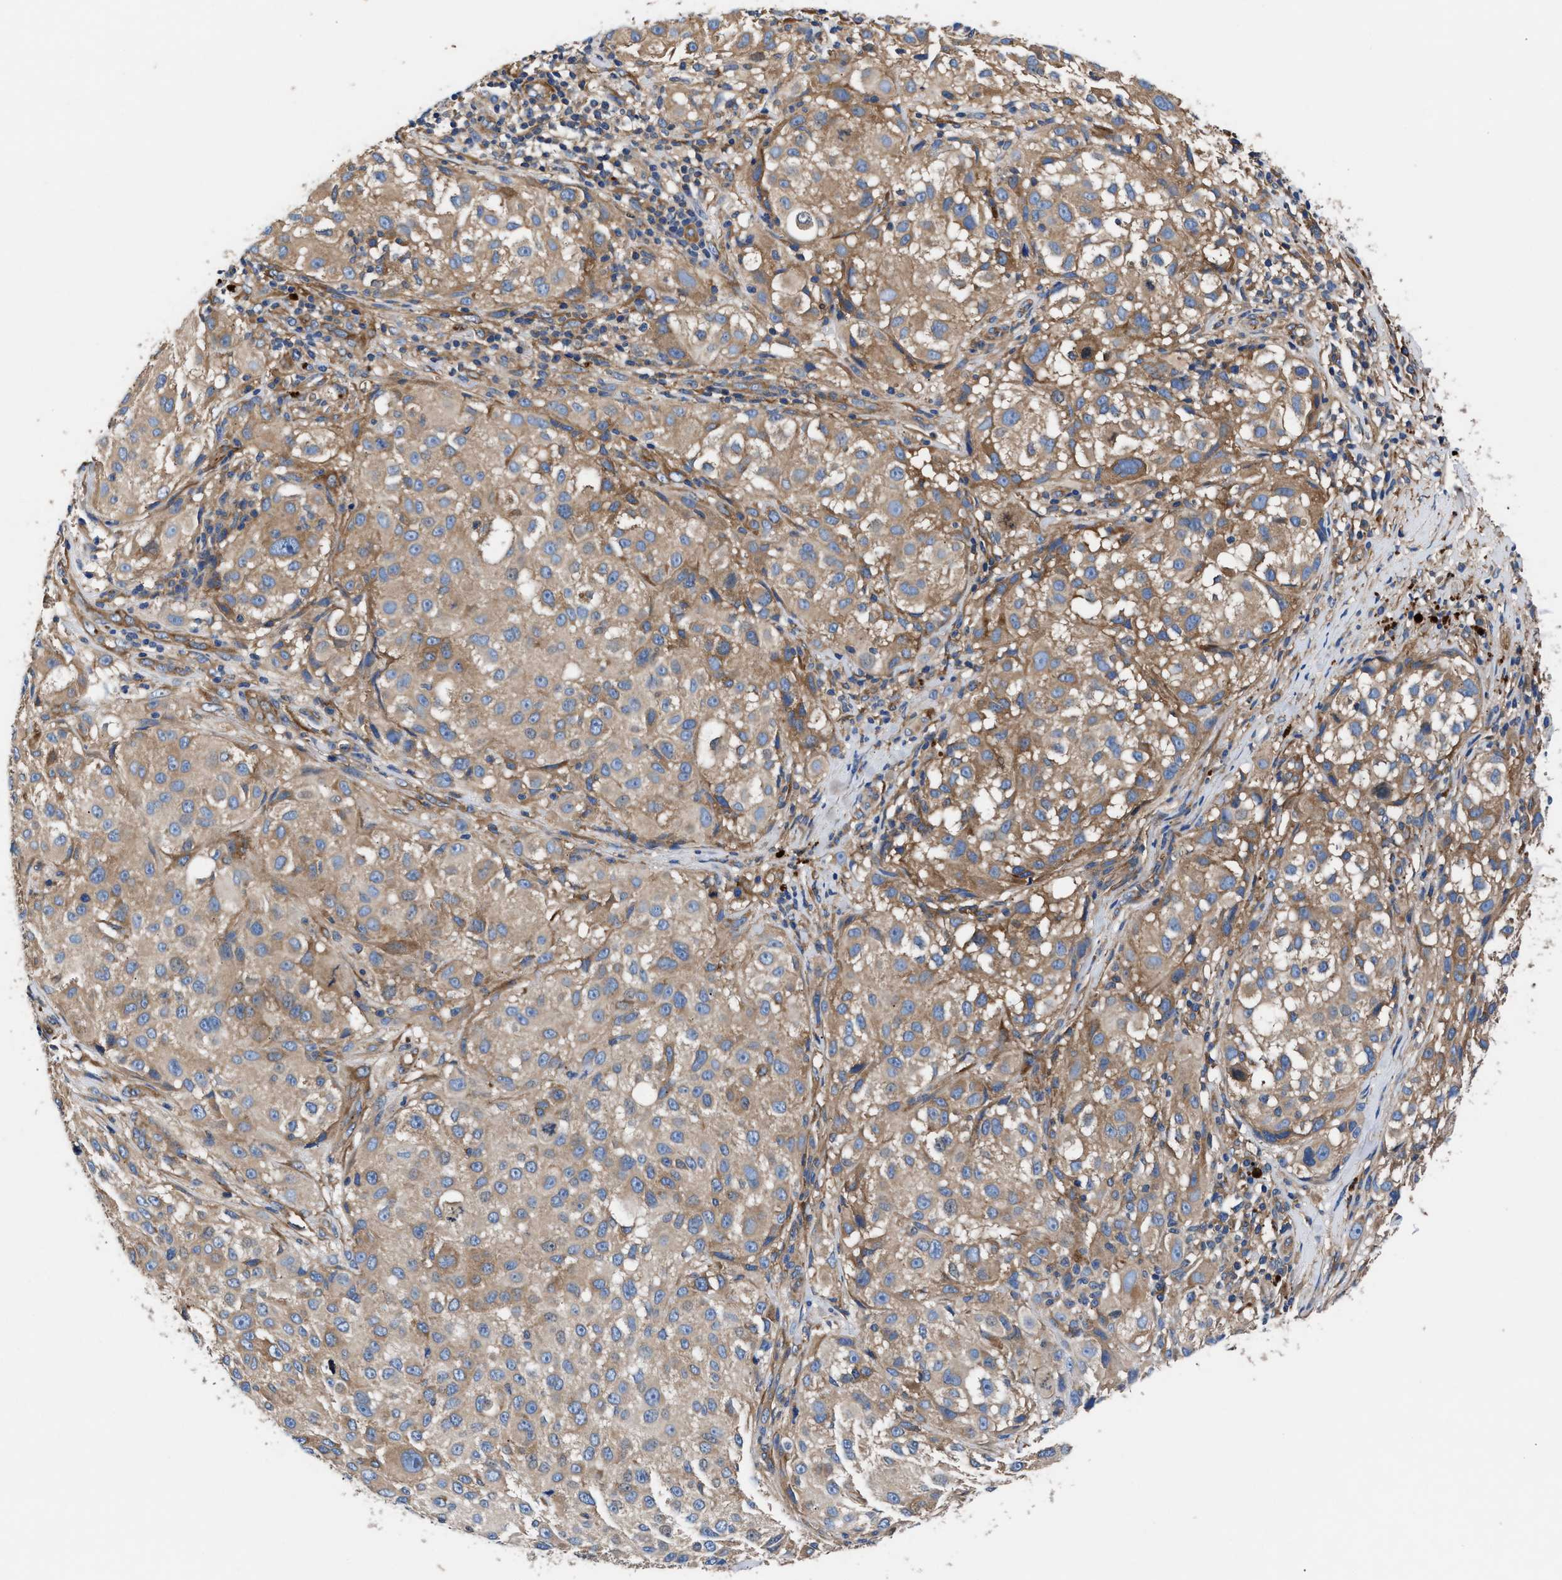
{"staining": {"intensity": "moderate", "quantity": ">75%", "location": "cytoplasmic/membranous"}, "tissue": "melanoma", "cell_type": "Tumor cells", "image_type": "cancer", "snomed": [{"axis": "morphology", "description": "Necrosis, NOS"}, {"axis": "morphology", "description": "Malignant melanoma, NOS"}, {"axis": "topography", "description": "Skin"}], "caption": "This photomicrograph exhibits immunohistochemistry (IHC) staining of melanoma, with medium moderate cytoplasmic/membranous expression in approximately >75% of tumor cells.", "gene": "SH3GL1", "patient": {"sex": "female", "age": 87}}